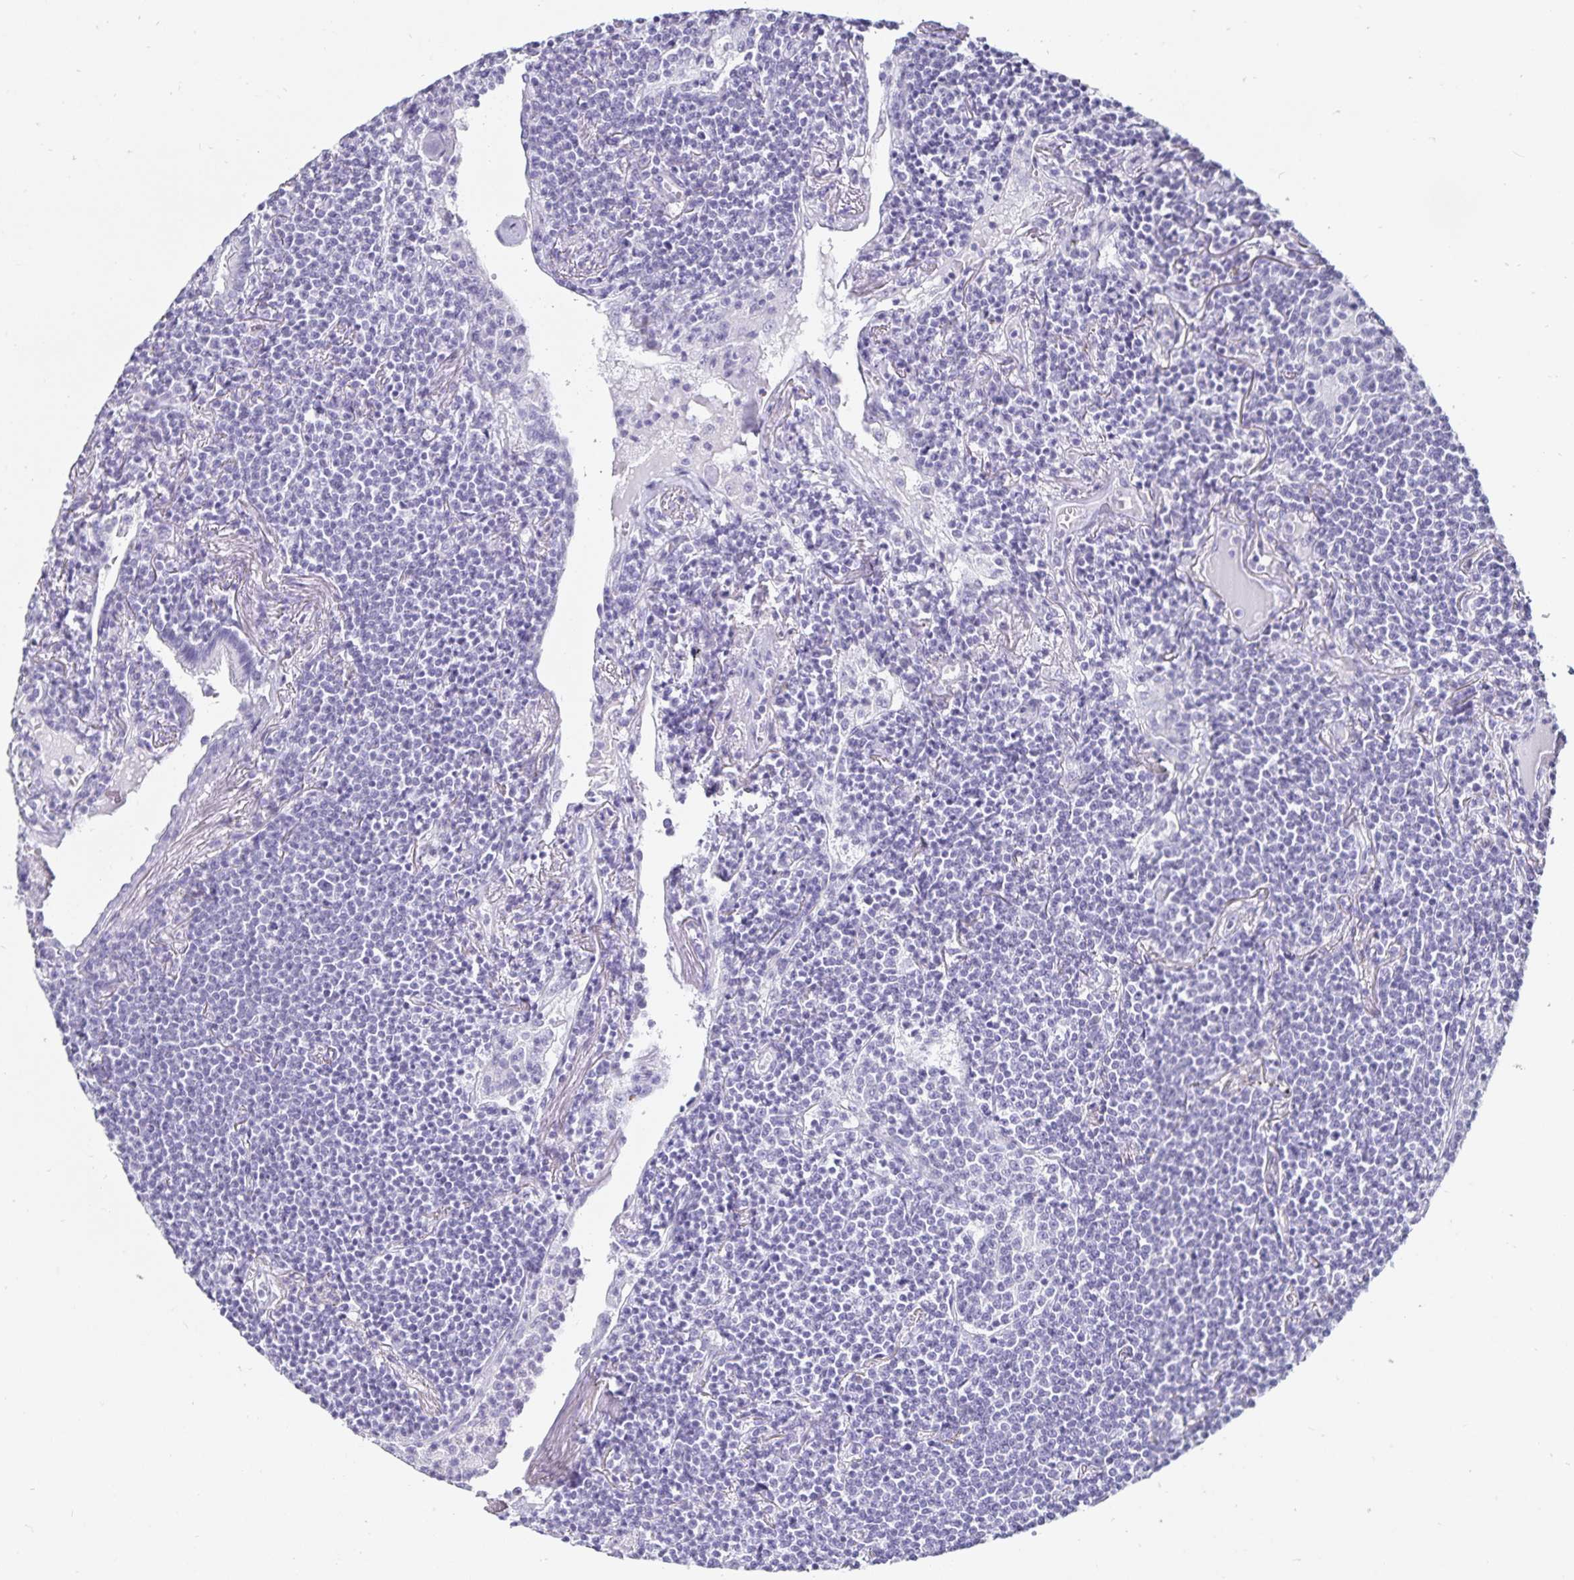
{"staining": {"intensity": "negative", "quantity": "none", "location": "none"}, "tissue": "lymphoma", "cell_type": "Tumor cells", "image_type": "cancer", "snomed": [{"axis": "morphology", "description": "Malignant lymphoma, non-Hodgkin's type, Low grade"}, {"axis": "topography", "description": "Lung"}], "caption": "Immunohistochemical staining of malignant lymphoma, non-Hodgkin's type (low-grade) displays no significant positivity in tumor cells. (Stains: DAB IHC with hematoxylin counter stain, Microscopy: brightfield microscopy at high magnification).", "gene": "DEFA6", "patient": {"sex": "female", "age": 71}}